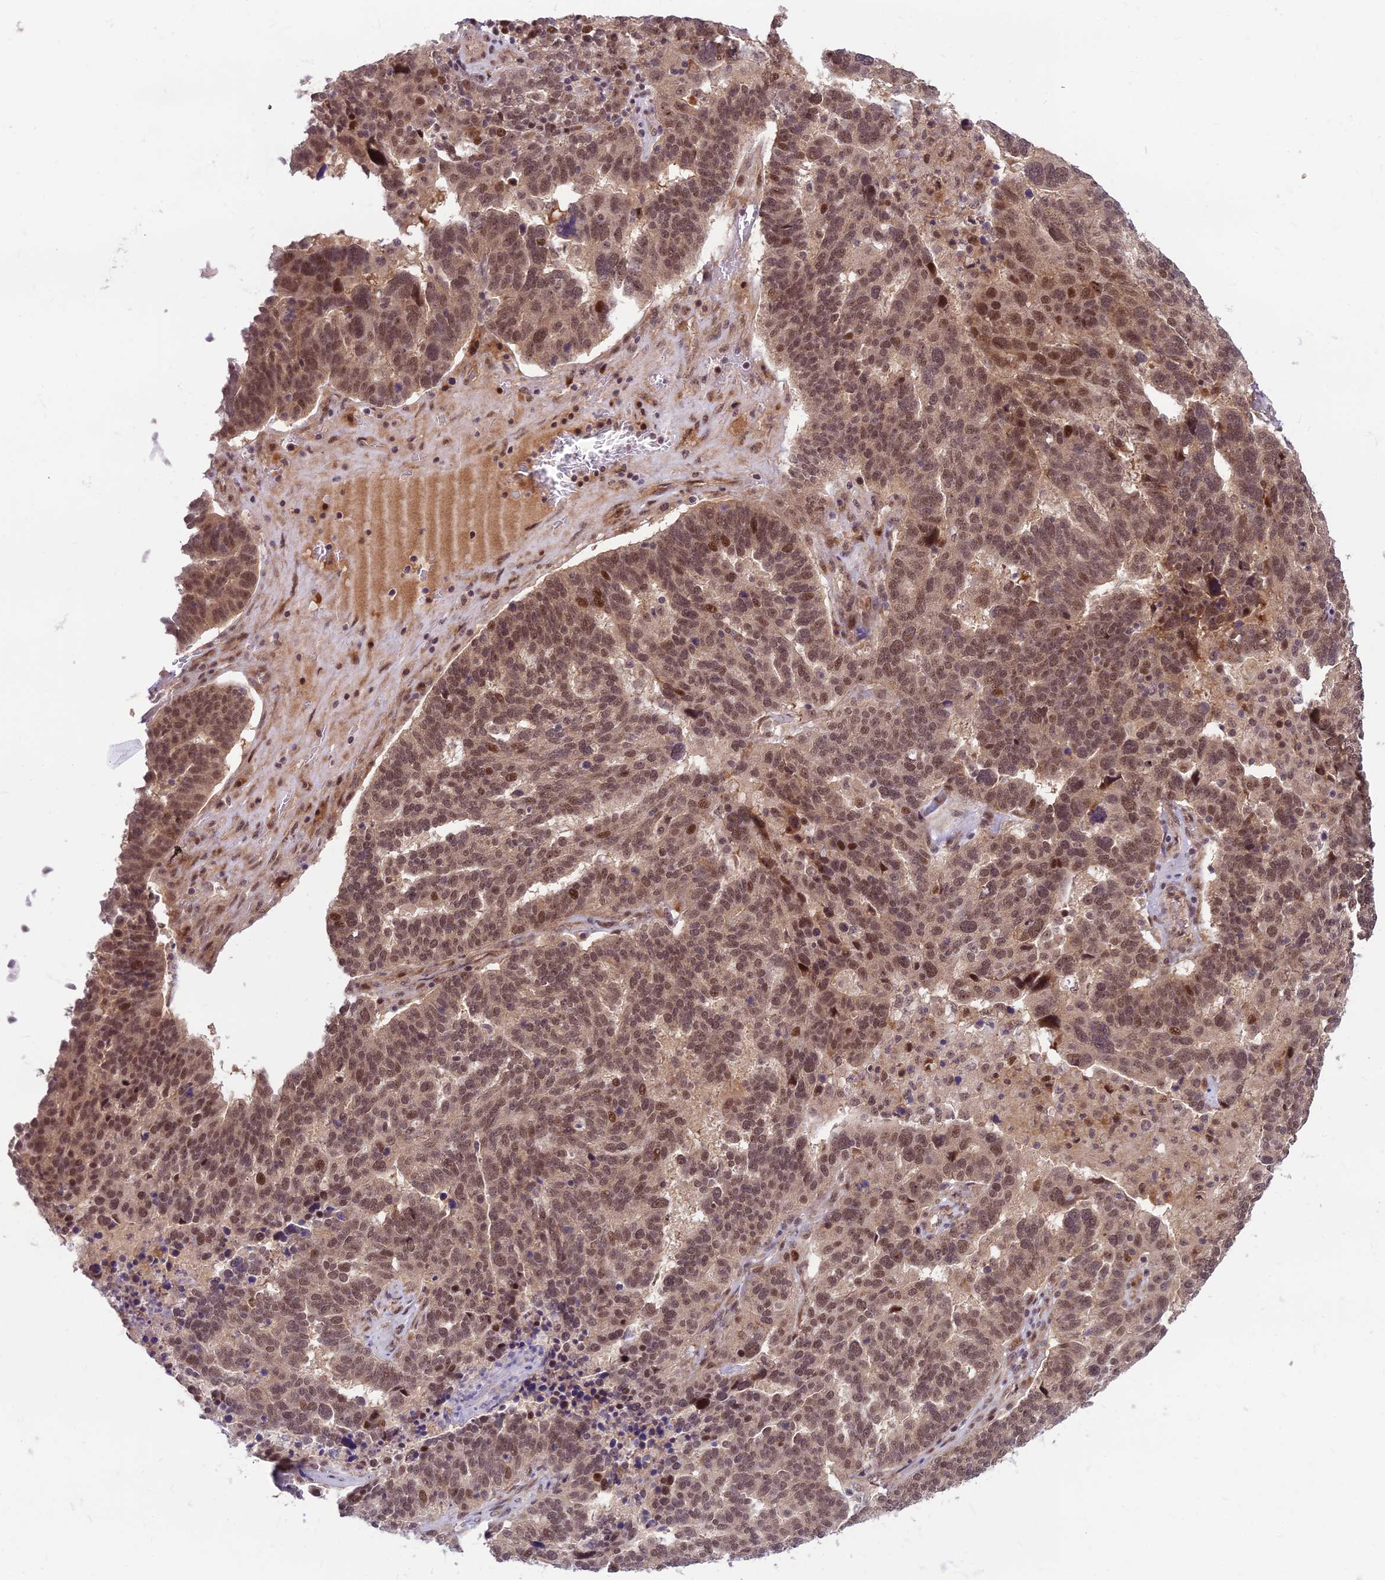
{"staining": {"intensity": "moderate", "quantity": ">75%", "location": "nuclear"}, "tissue": "ovarian cancer", "cell_type": "Tumor cells", "image_type": "cancer", "snomed": [{"axis": "morphology", "description": "Cystadenocarcinoma, serous, NOS"}, {"axis": "topography", "description": "Ovary"}], "caption": "Immunohistochemistry (IHC) of ovarian cancer exhibits medium levels of moderate nuclear staining in about >75% of tumor cells. Using DAB (brown) and hematoxylin (blue) stains, captured at high magnification using brightfield microscopy.", "gene": "ASPDH", "patient": {"sex": "female", "age": 59}}